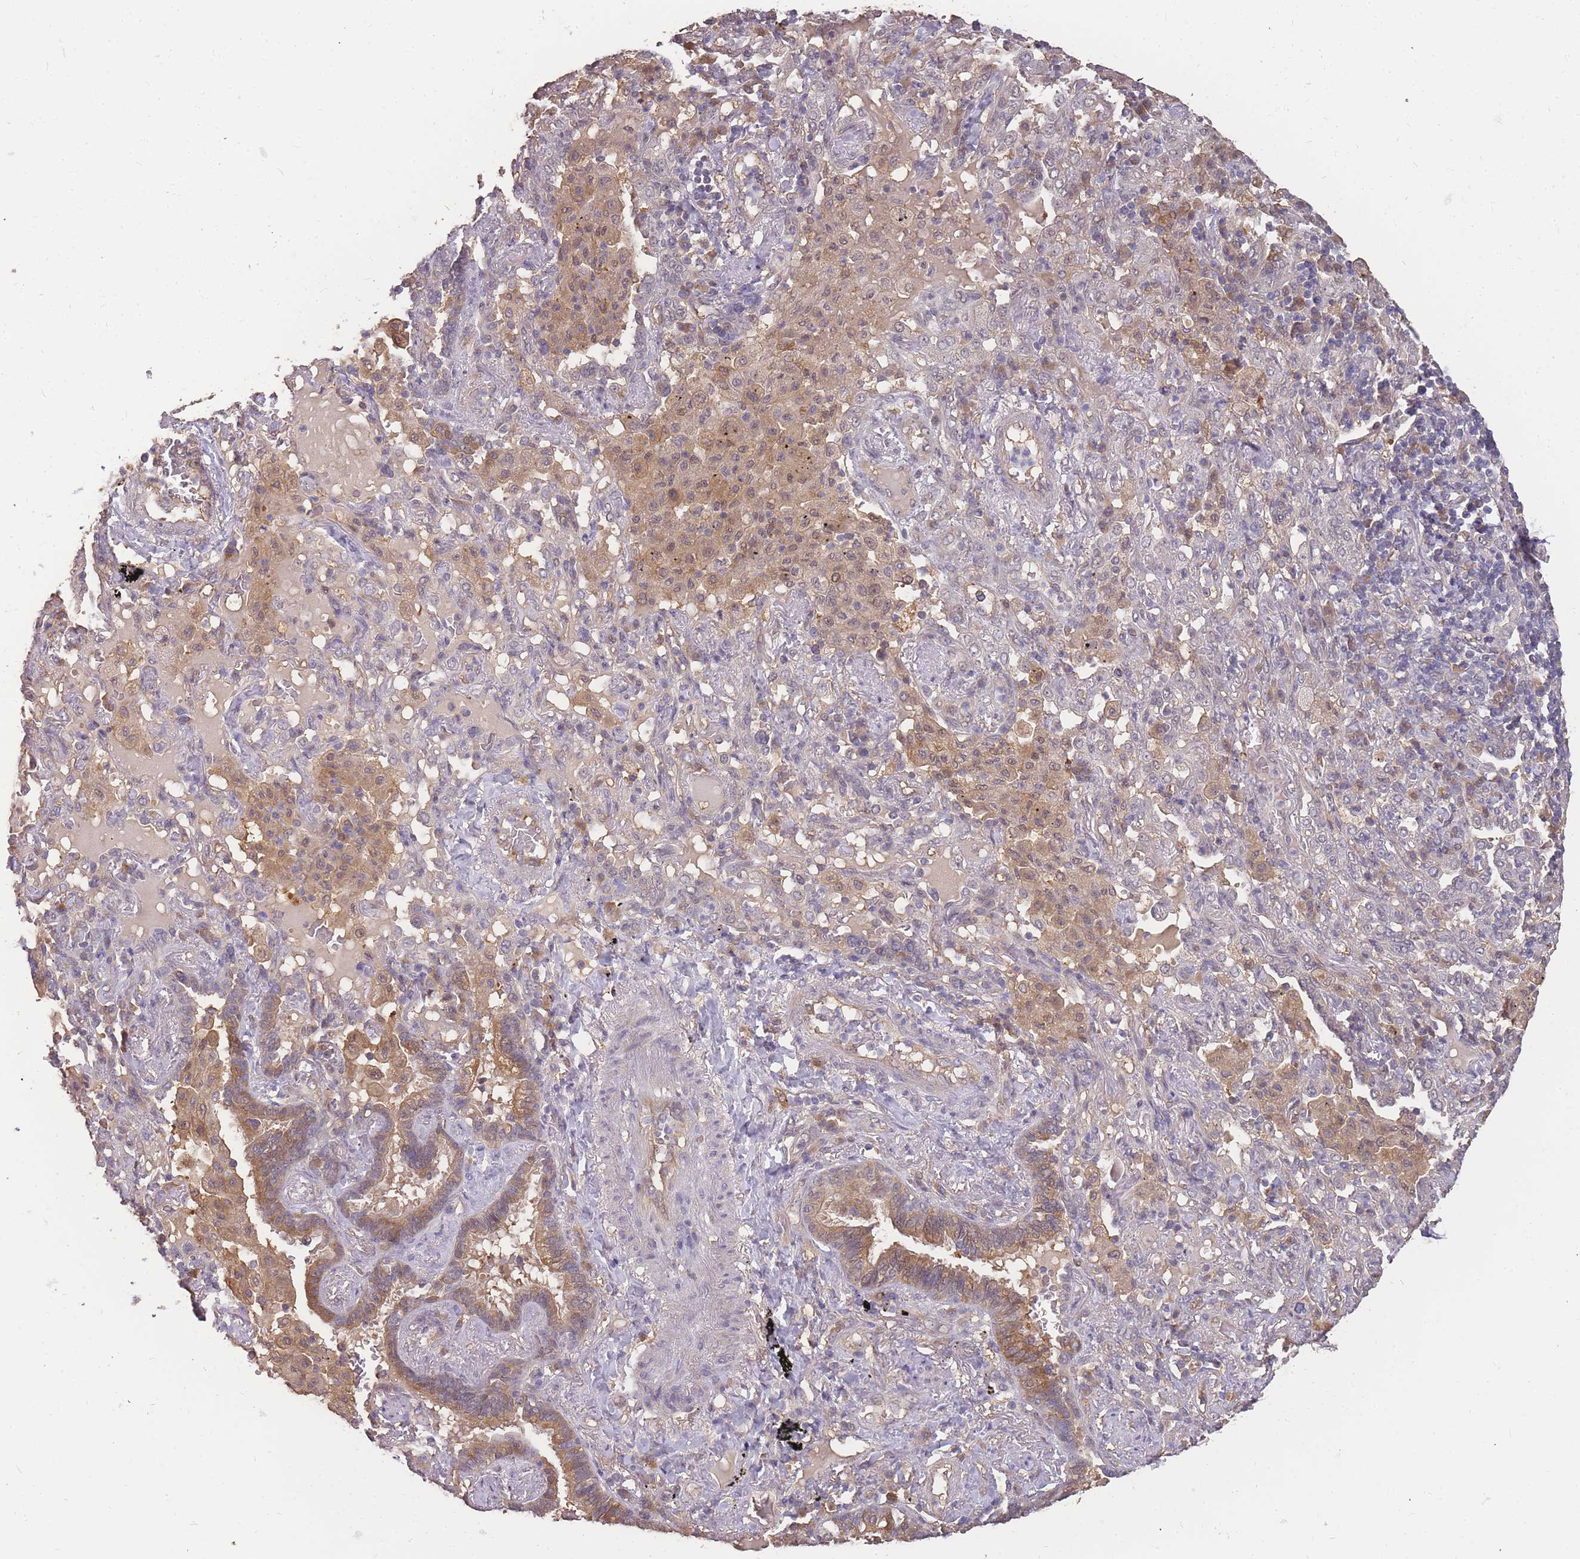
{"staining": {"intensity": "moderate", "quantity": "25%-75%", "location": "cytoplasmic/membranous"}, "tissue": "lung cancer", "cell_type": "Tumor cells", "image_type": "cancer", "snomed": [{"axis": "morphology", "description": "Squamous cell carcinoma, NOS"}, {"axis": "topography", "description": "Lung"}], "caption": "Immunohistochemistry (IHC) of lung cancer (squamous cell carcinoma) demonstrates medium levels of moderate cytoplasmic/membranous positivity in about 25%-75% of tumor cells. The protein is stained brown, and the nuclei are stained in blue (DAB (3,3'-diaminobenzidine) IHC with brightfield microscopy, high magnification).", "gene": "CDKN2AIPNL", "patient": {"sex": "female", "age": 70}}